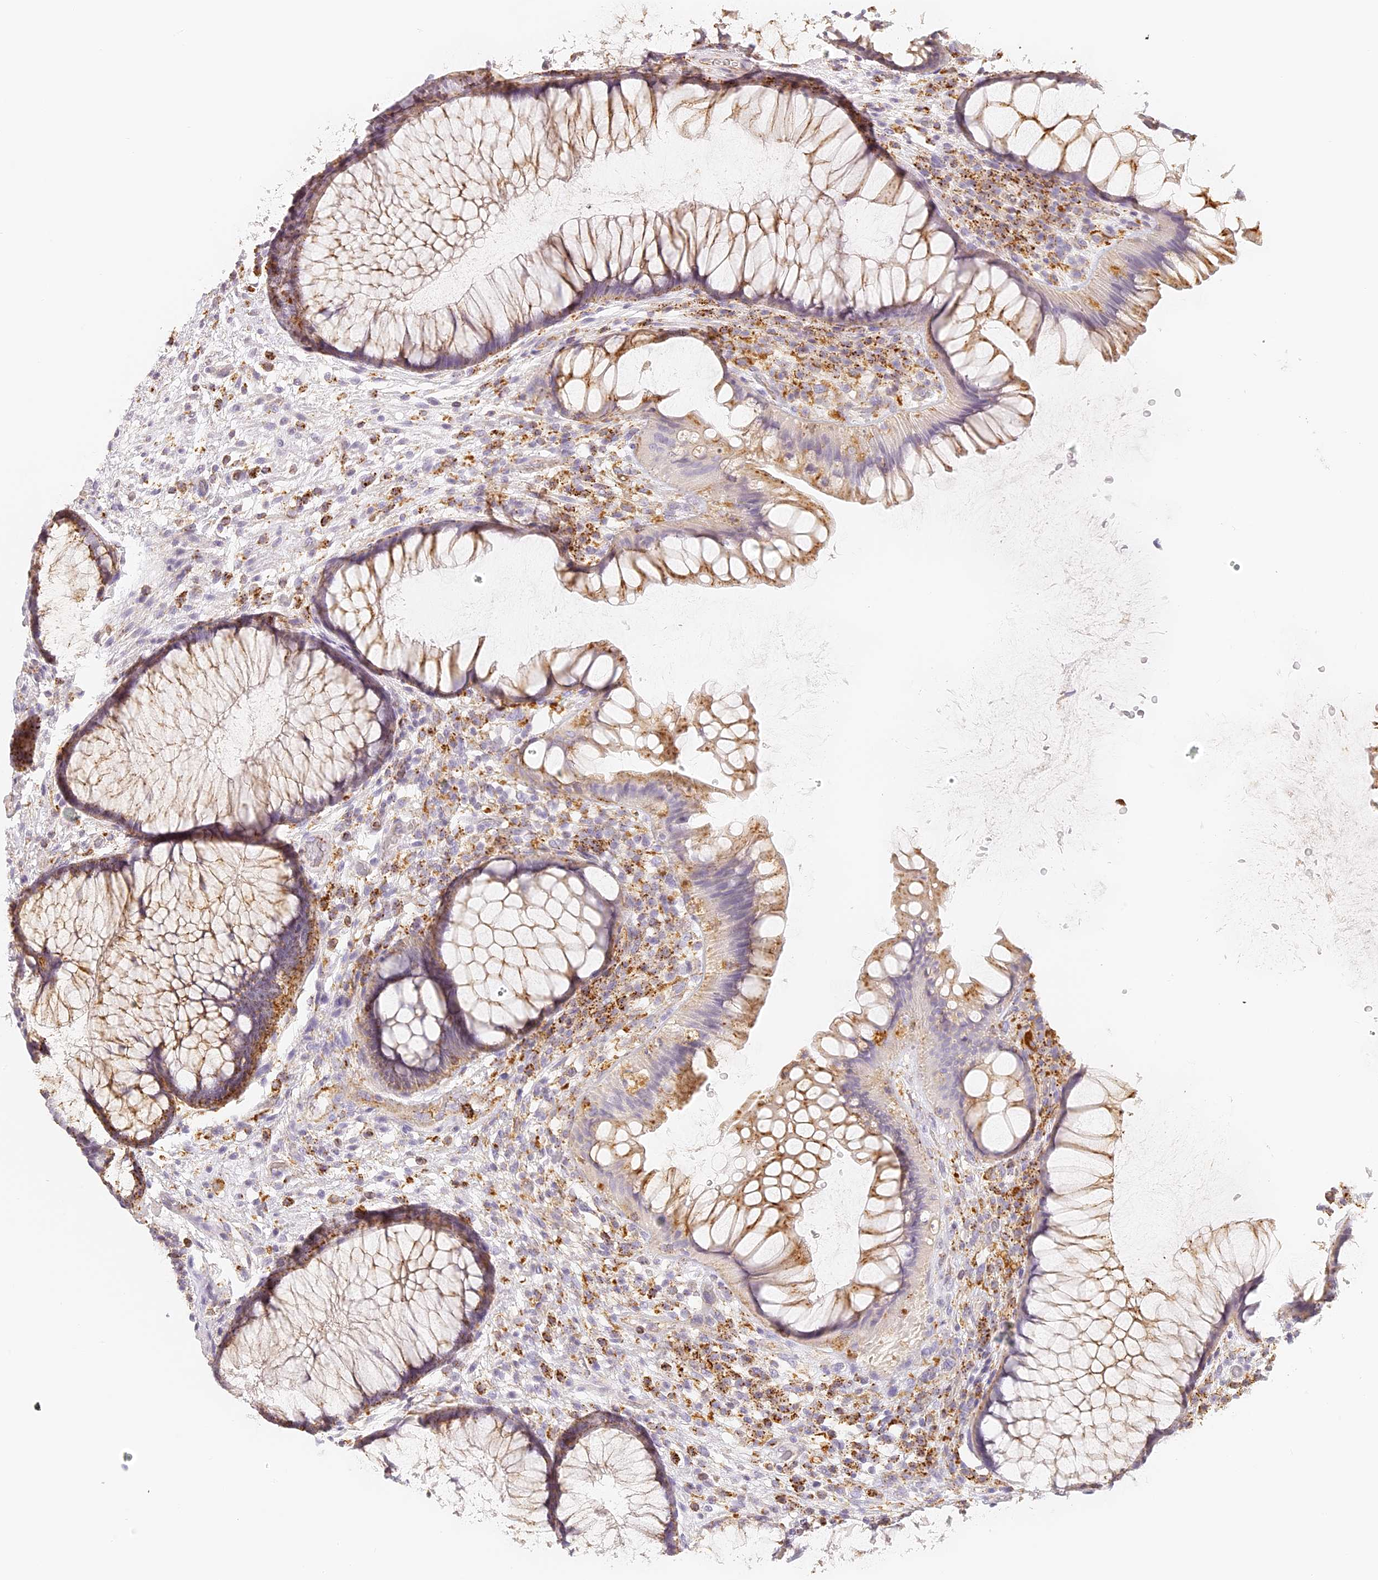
{"staining": {"intensity": "weak", "quantity": "25%-75%", "location": "cytoplasmic/membranous"}, "tissue": "rectum", "cell_type": "Glandular cells", "image_type": "normal", "snomed": [{"axis": "morphology", "description": "Normal tissue, NOS"}, {"axis": "topography", "description": "Rectum"}], "caption": "A micrograph of human rectum stained for a protein reveals weak cytoplasmic/membranous brown staining in glandular cells.", "gene": "LAMP2", "patient": {"sex": "male", "age": 51}}